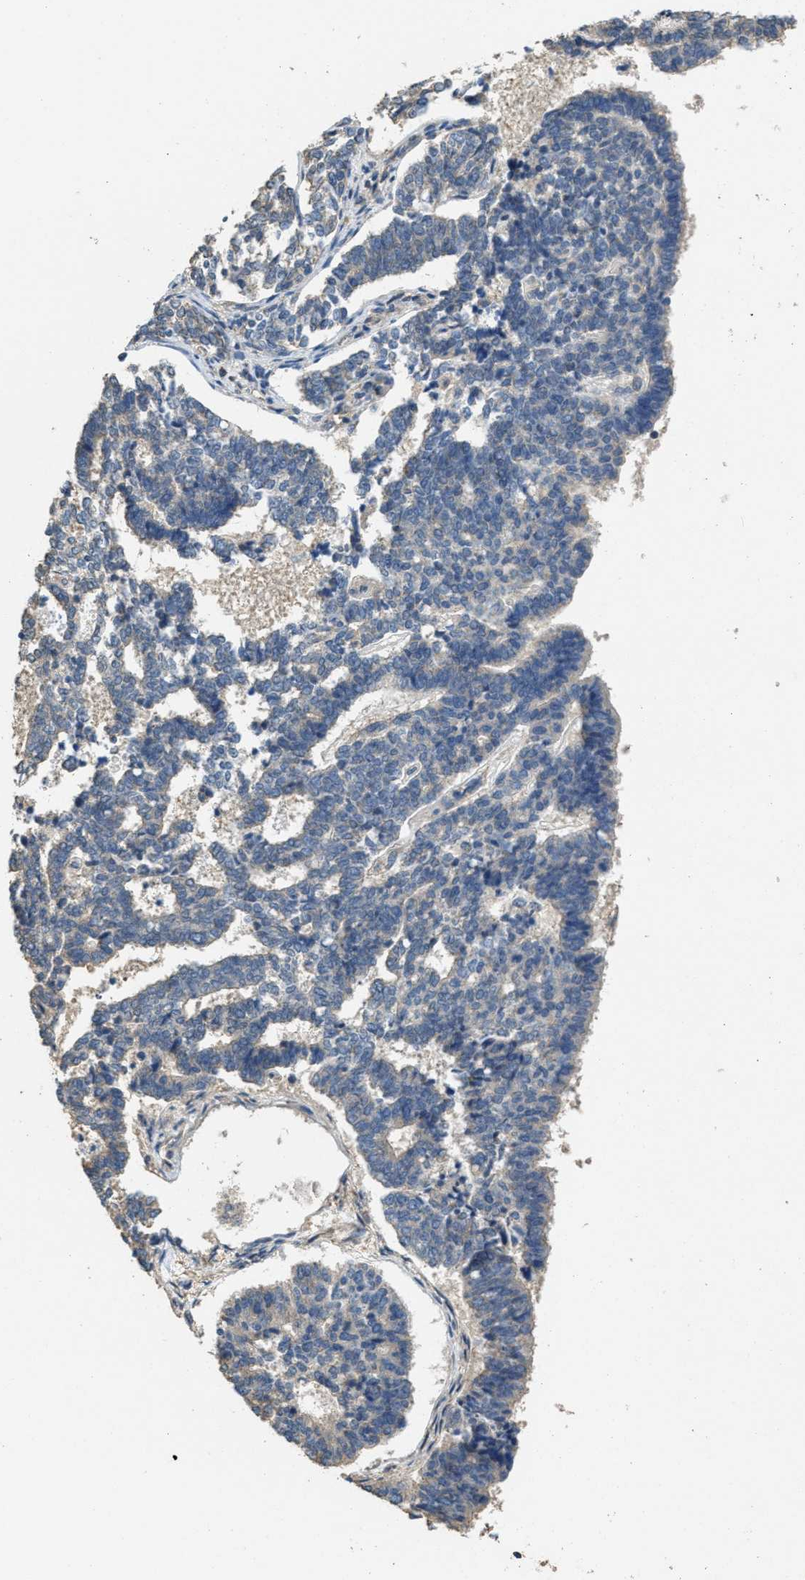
{"staining": {"intensity": "negative", "quantity": "none", "location": "none"}, "tissue": "endometrial cancer", "cell_type": "Tumor cells", "image_type": "cancer", "snomed": [{"axis": "morphology", "description": "Adenocarcinoma, NOS"}, {"axis": "topography", "description": "Endometrium"}], "caption": "Immunohistochemistry of human endometrial adenocarcinoma reveals no expression in tumor cells.", "gene": "THBS2", "patient": {"sex": "female", "age": 70}}